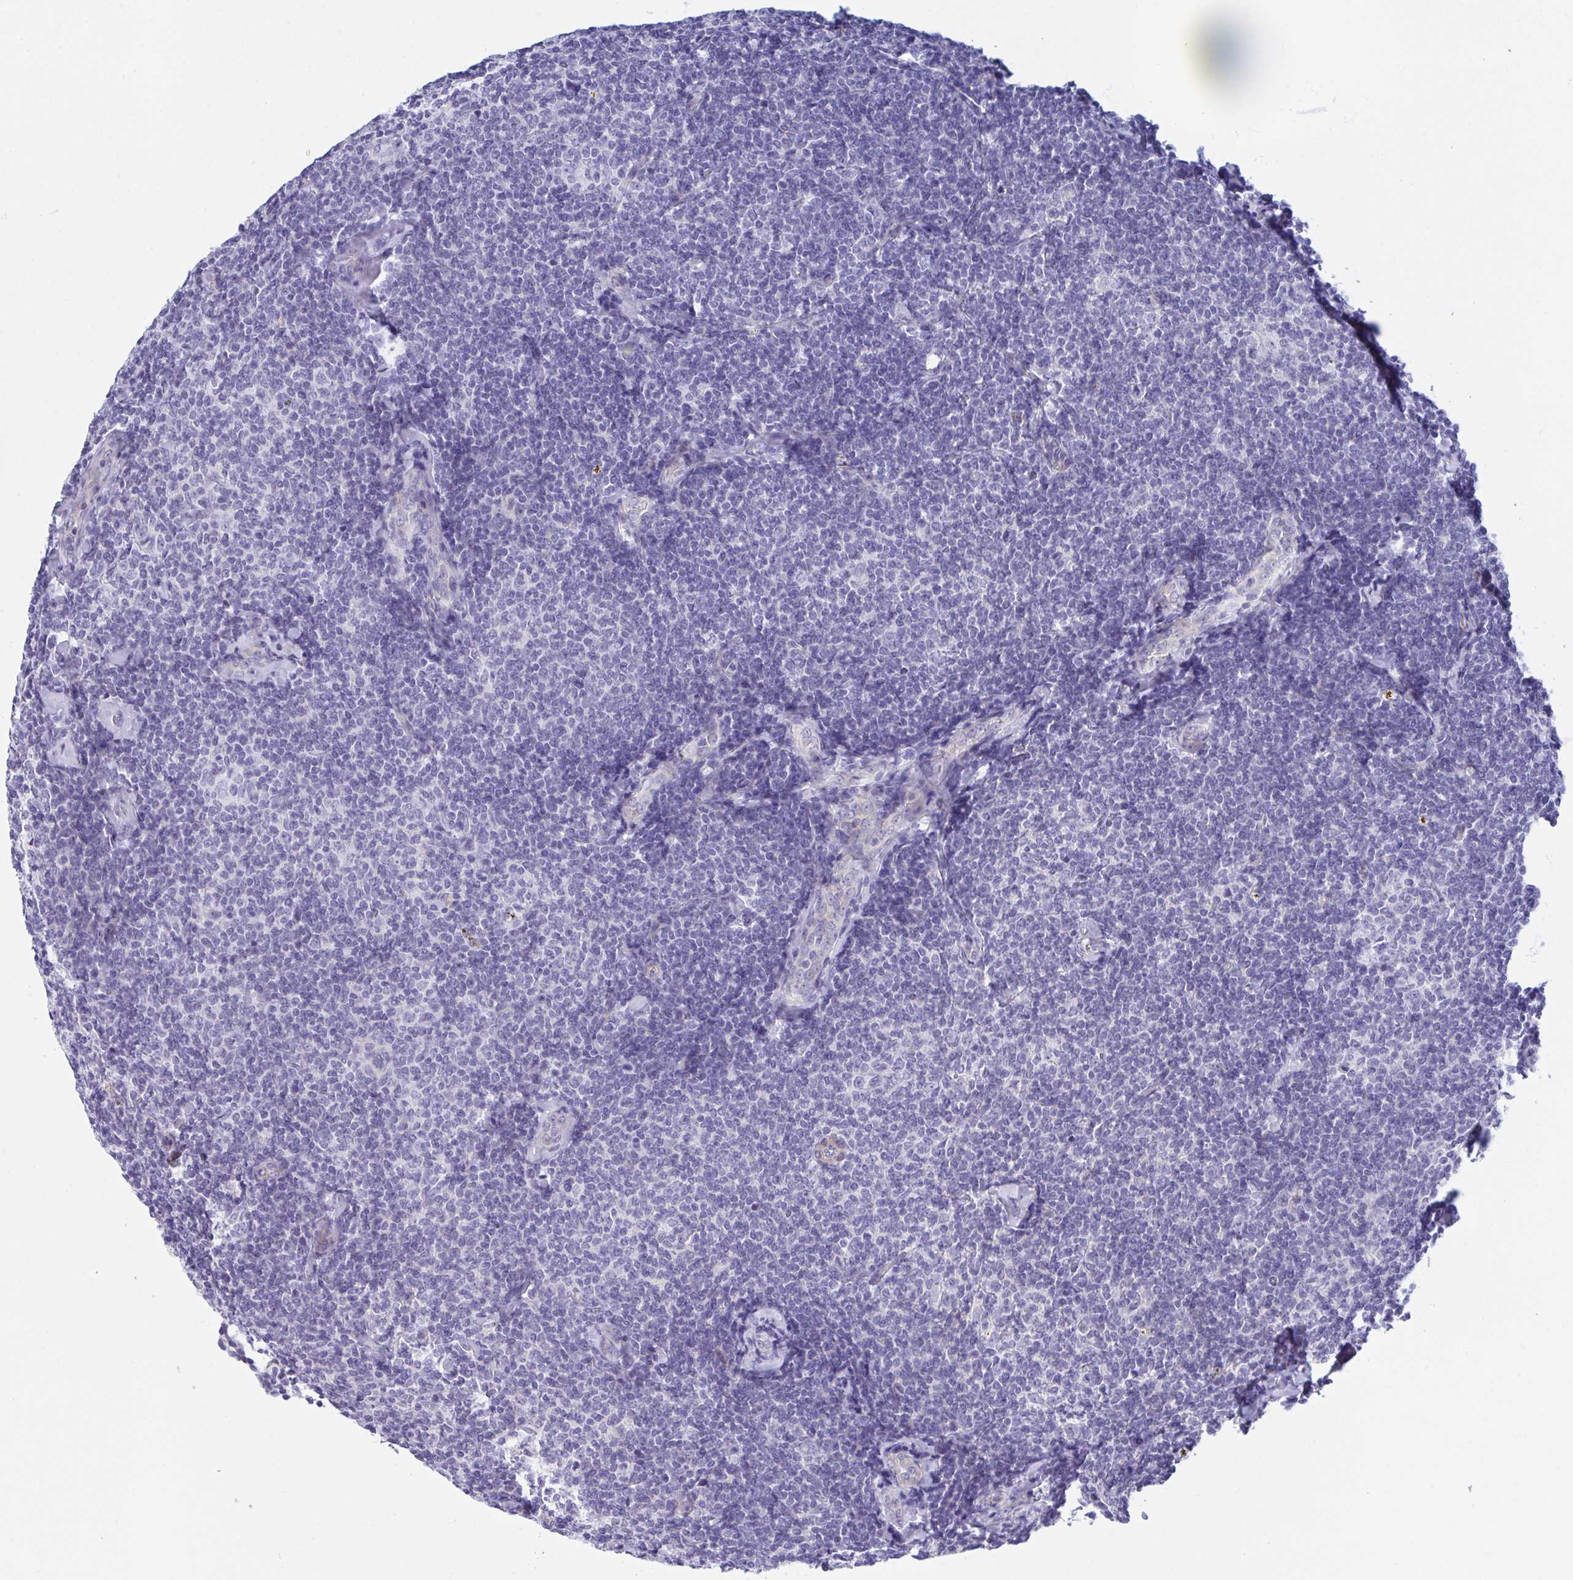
{"staining": {"intensity": "negative", "quantity": "none", "location": "none"}, "tissue": "lymphoma", "cell_type": "Tumor cells", "image_type": "cancer", "snomed": [{"axis": "morphology", "description": "Malignant lymphoma, non-Hodgkin's type, Low grade"}, {"axis": "topography", "description": "Lymph node"}], "caption": "Immunohistochemistry histopathology image of lymphoma stained for a protein (brown), which exhibits no expression in tumor cells.", "gene": "CEP170B", "patient": {"sex": "female", "age": 56}}